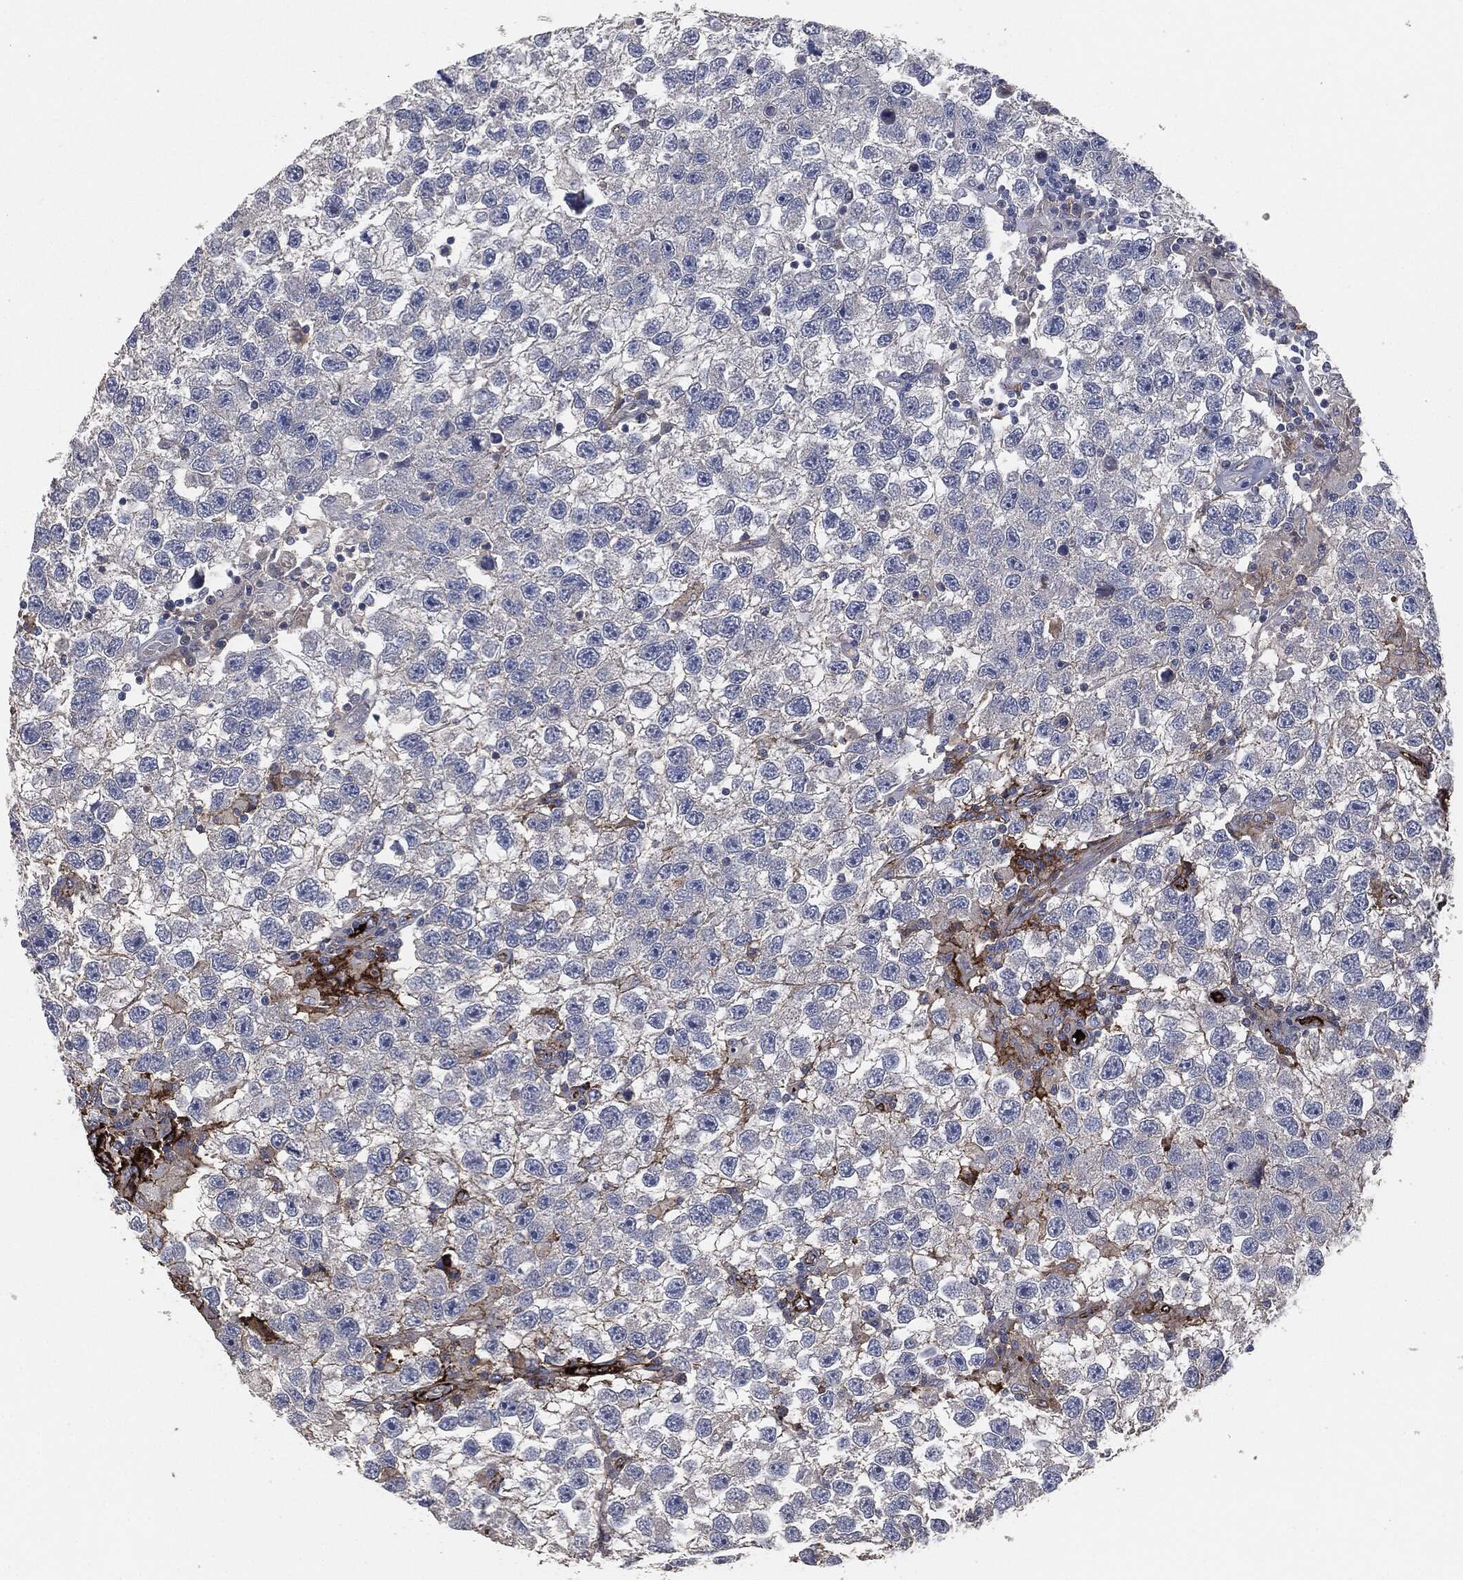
{"staining": {"intensity": "negative", "quantity": "none", "location": "none"}, "tissue": "testis cancer", "cell_type": "Tumor cells", "image_type": "cancer", "snomed": [{"axis": "morphology", "description": "Seminoma, NOS"}, {"axis": "topography", "description": "Testis"}], "caption": "Immunohistochemical staining of human testis cancer (seminoma) exhibits no significant staining in tumor cells. (DAB (3,3'-diaminobenzidine) immunohistochemistry visualized using brightfield microscopy, high magnification).", "gene": "APOB", "patient": {"sex": "male", "age": 26}}